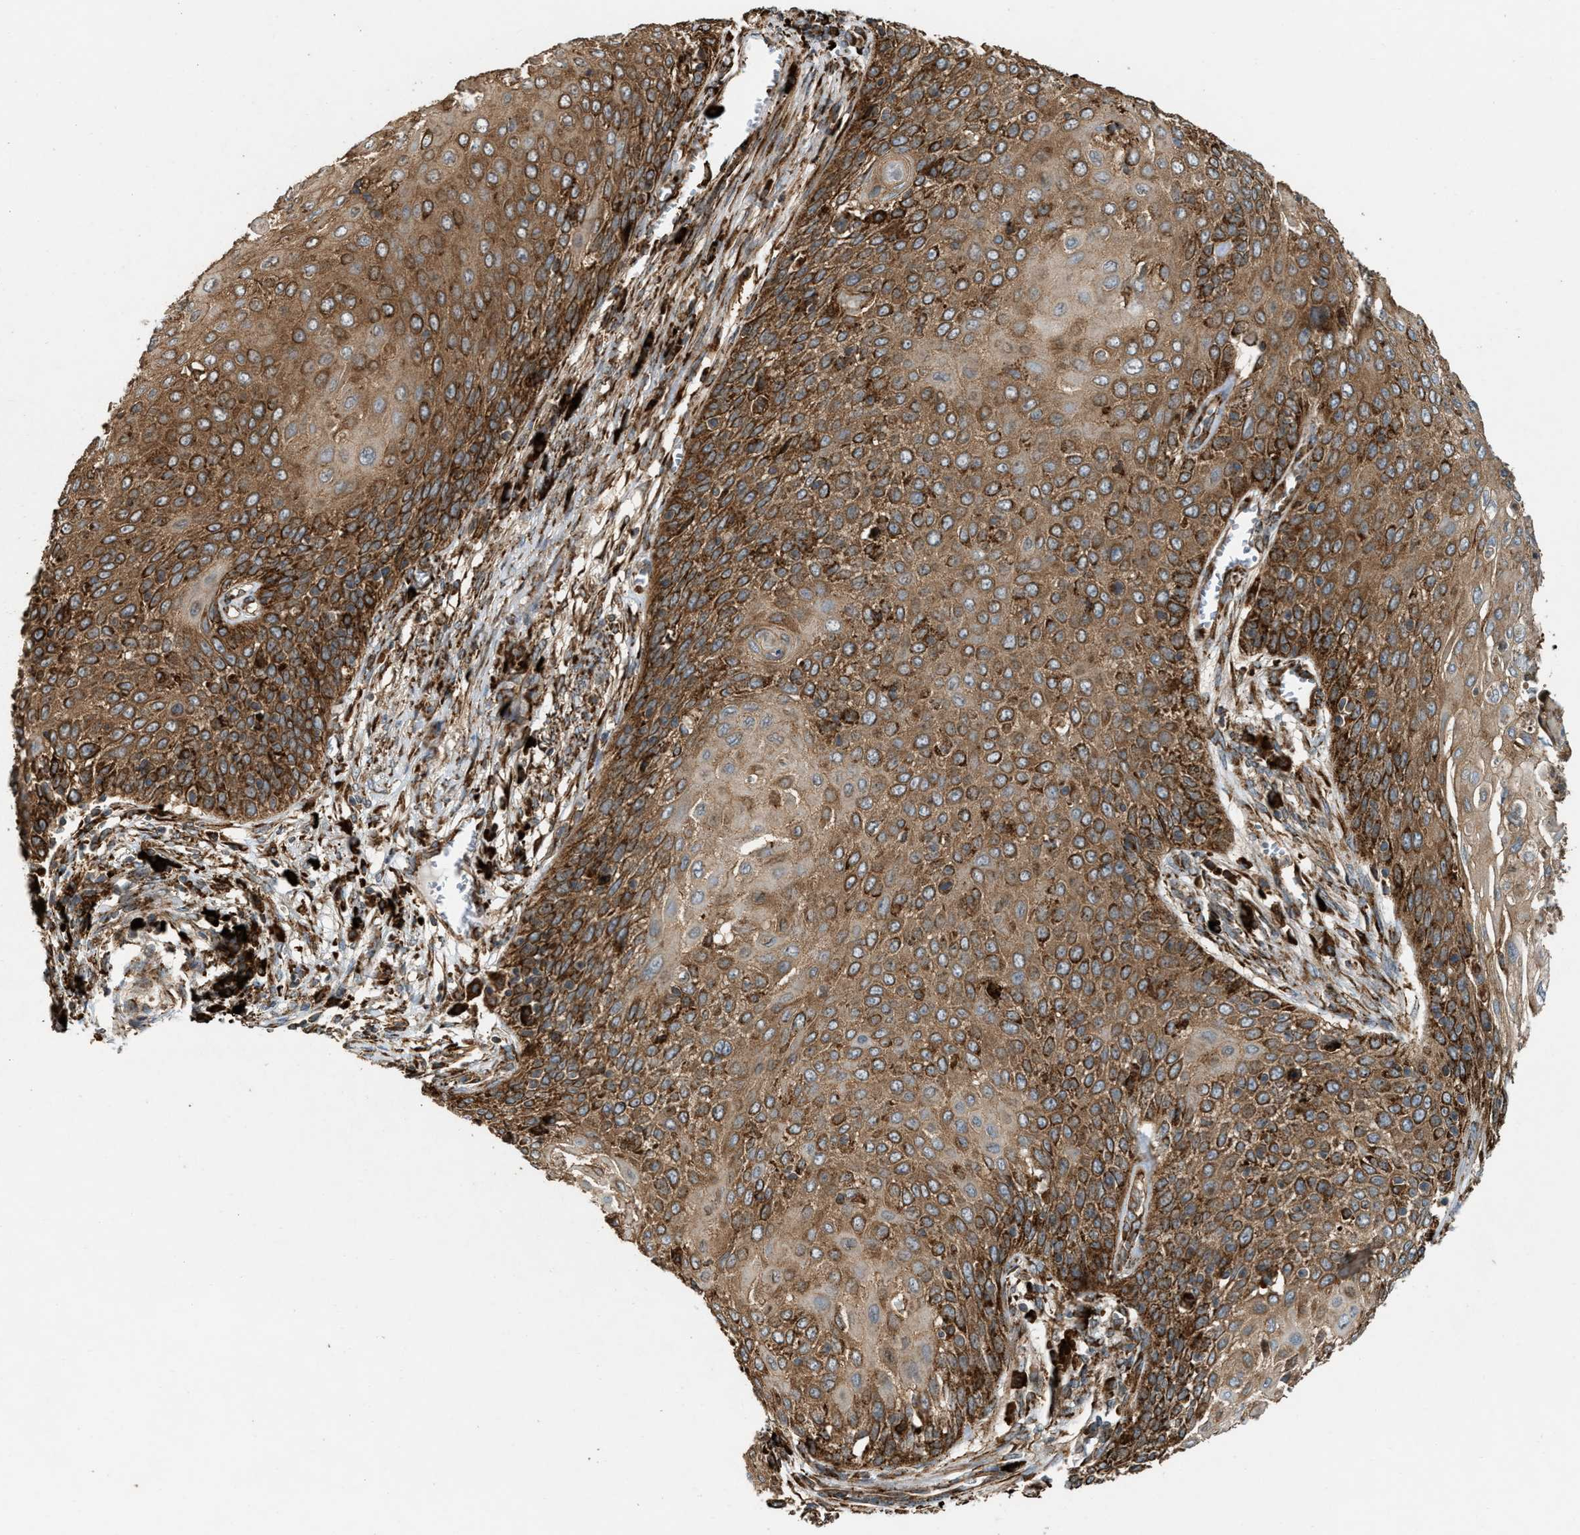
{"staining": {"intensity": "strong", "quantity": ">75%", "location": "cytoplasmic/membranous"}, "tissue": "cervical cancer", "cell_type": "Tumor cells", "image_type": "cancer", "snomed": [{"axis": "morphology", "description": "Squamous cell carcinoma, NOS"}, {"axis": "topography", "description": "Cervix"}], "caption": "Cervical cancer tissue demonstrates strong cytoplasmic/membranous staining in approximately >75% of tumor cells, visualized by immunohistochemistry.", "gene": "BAIAP2L1", "patient": {"sex": "female", "age": 39}}